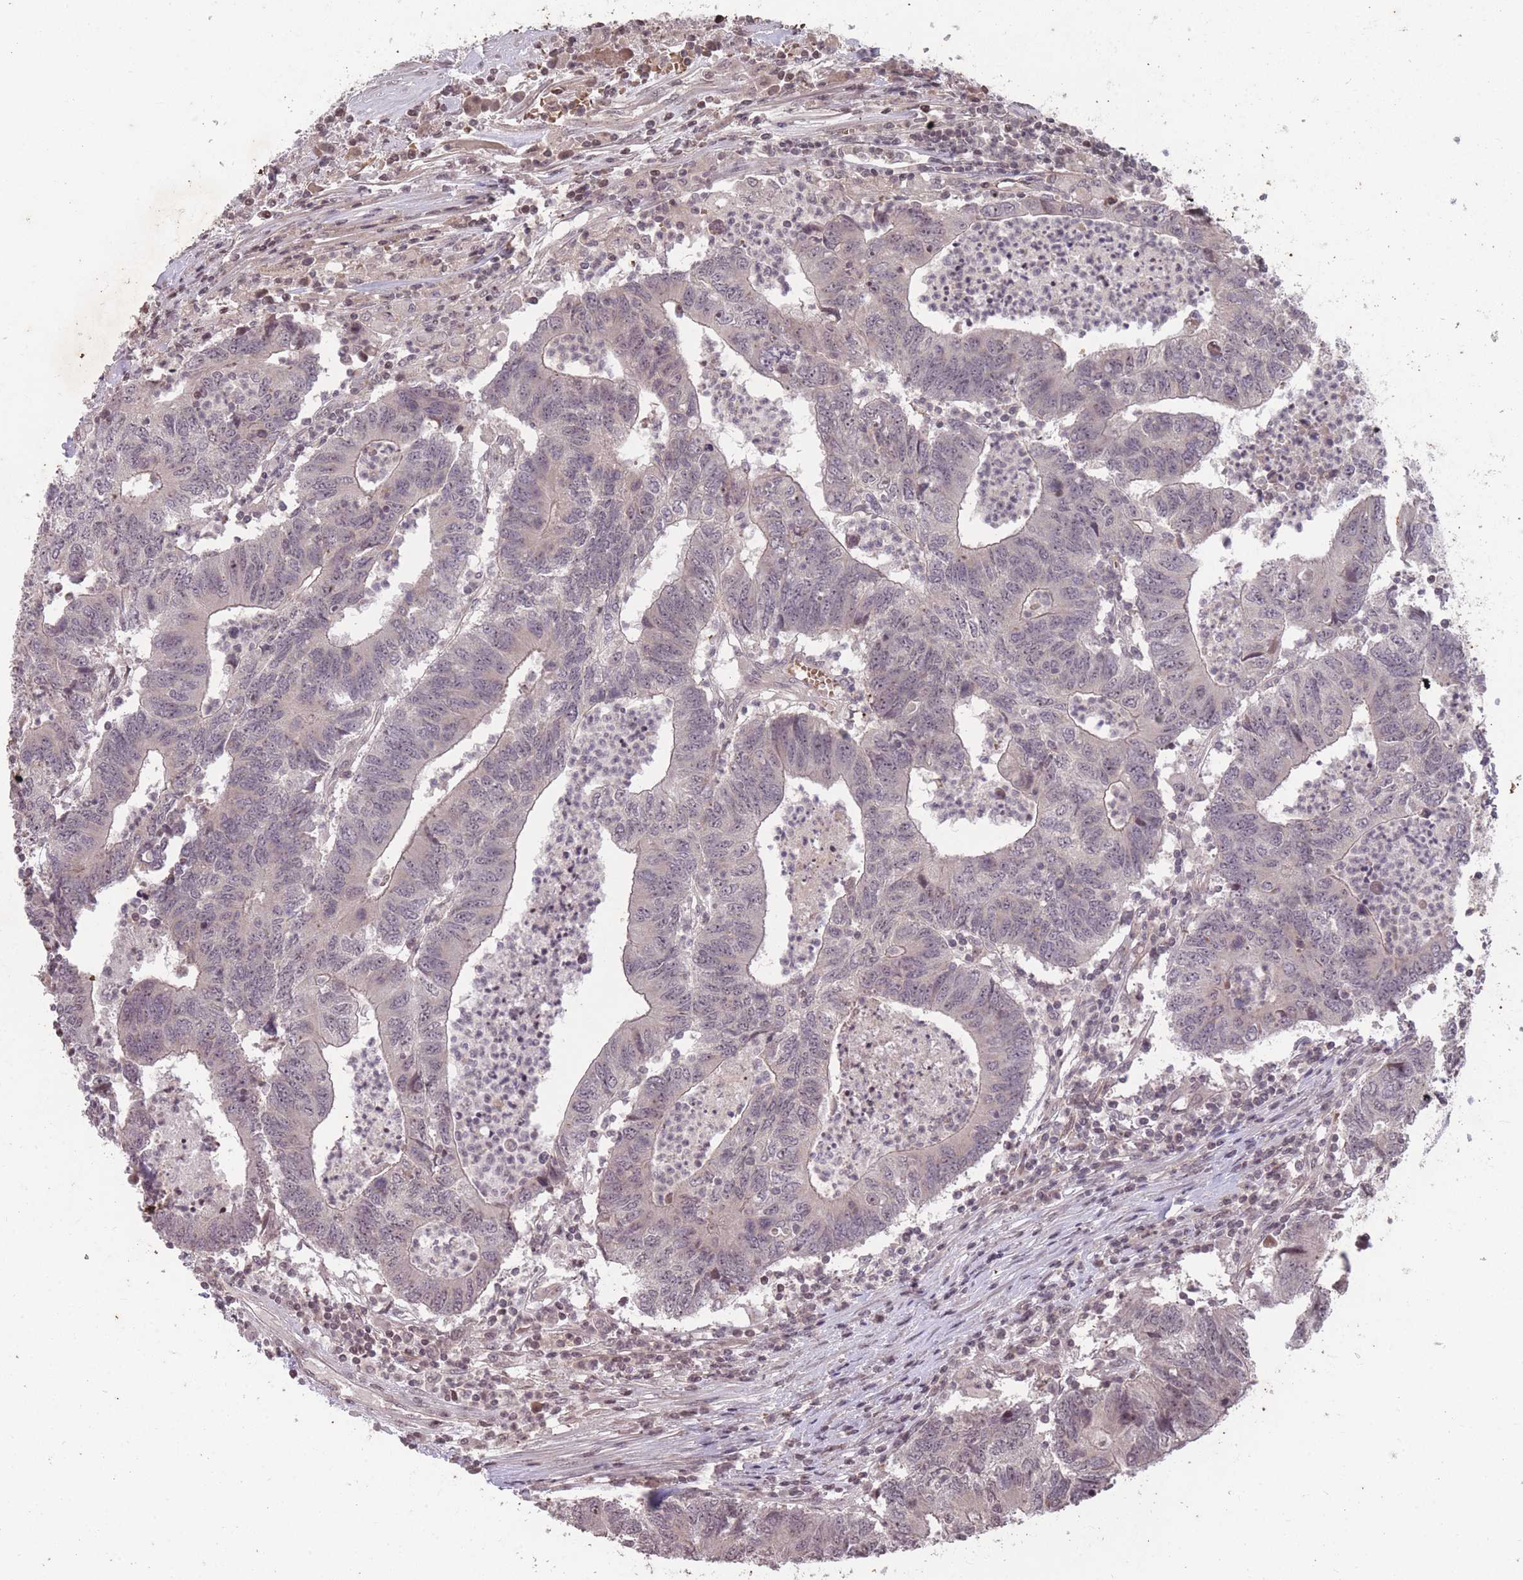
{"staining": {"intensity": "weak", "quantity": "<25%", "location": "cytoplasmic/membranous"}, "tissue": "colorectal cancer", "cell_type": "Tumor cells", "image_type": "cancer", "snomed": [{"axis": "morphology", "description": "Adenocarcinoma, NOS"}, {"axis": "topography", "description": "Colon"}], "caption": "Histopathology image shows no protein staining in tumor cells of colorectal adenocarcinoma tissue.", "gene": "GGT5", "patient": {"sex": "female", "age": 48}}